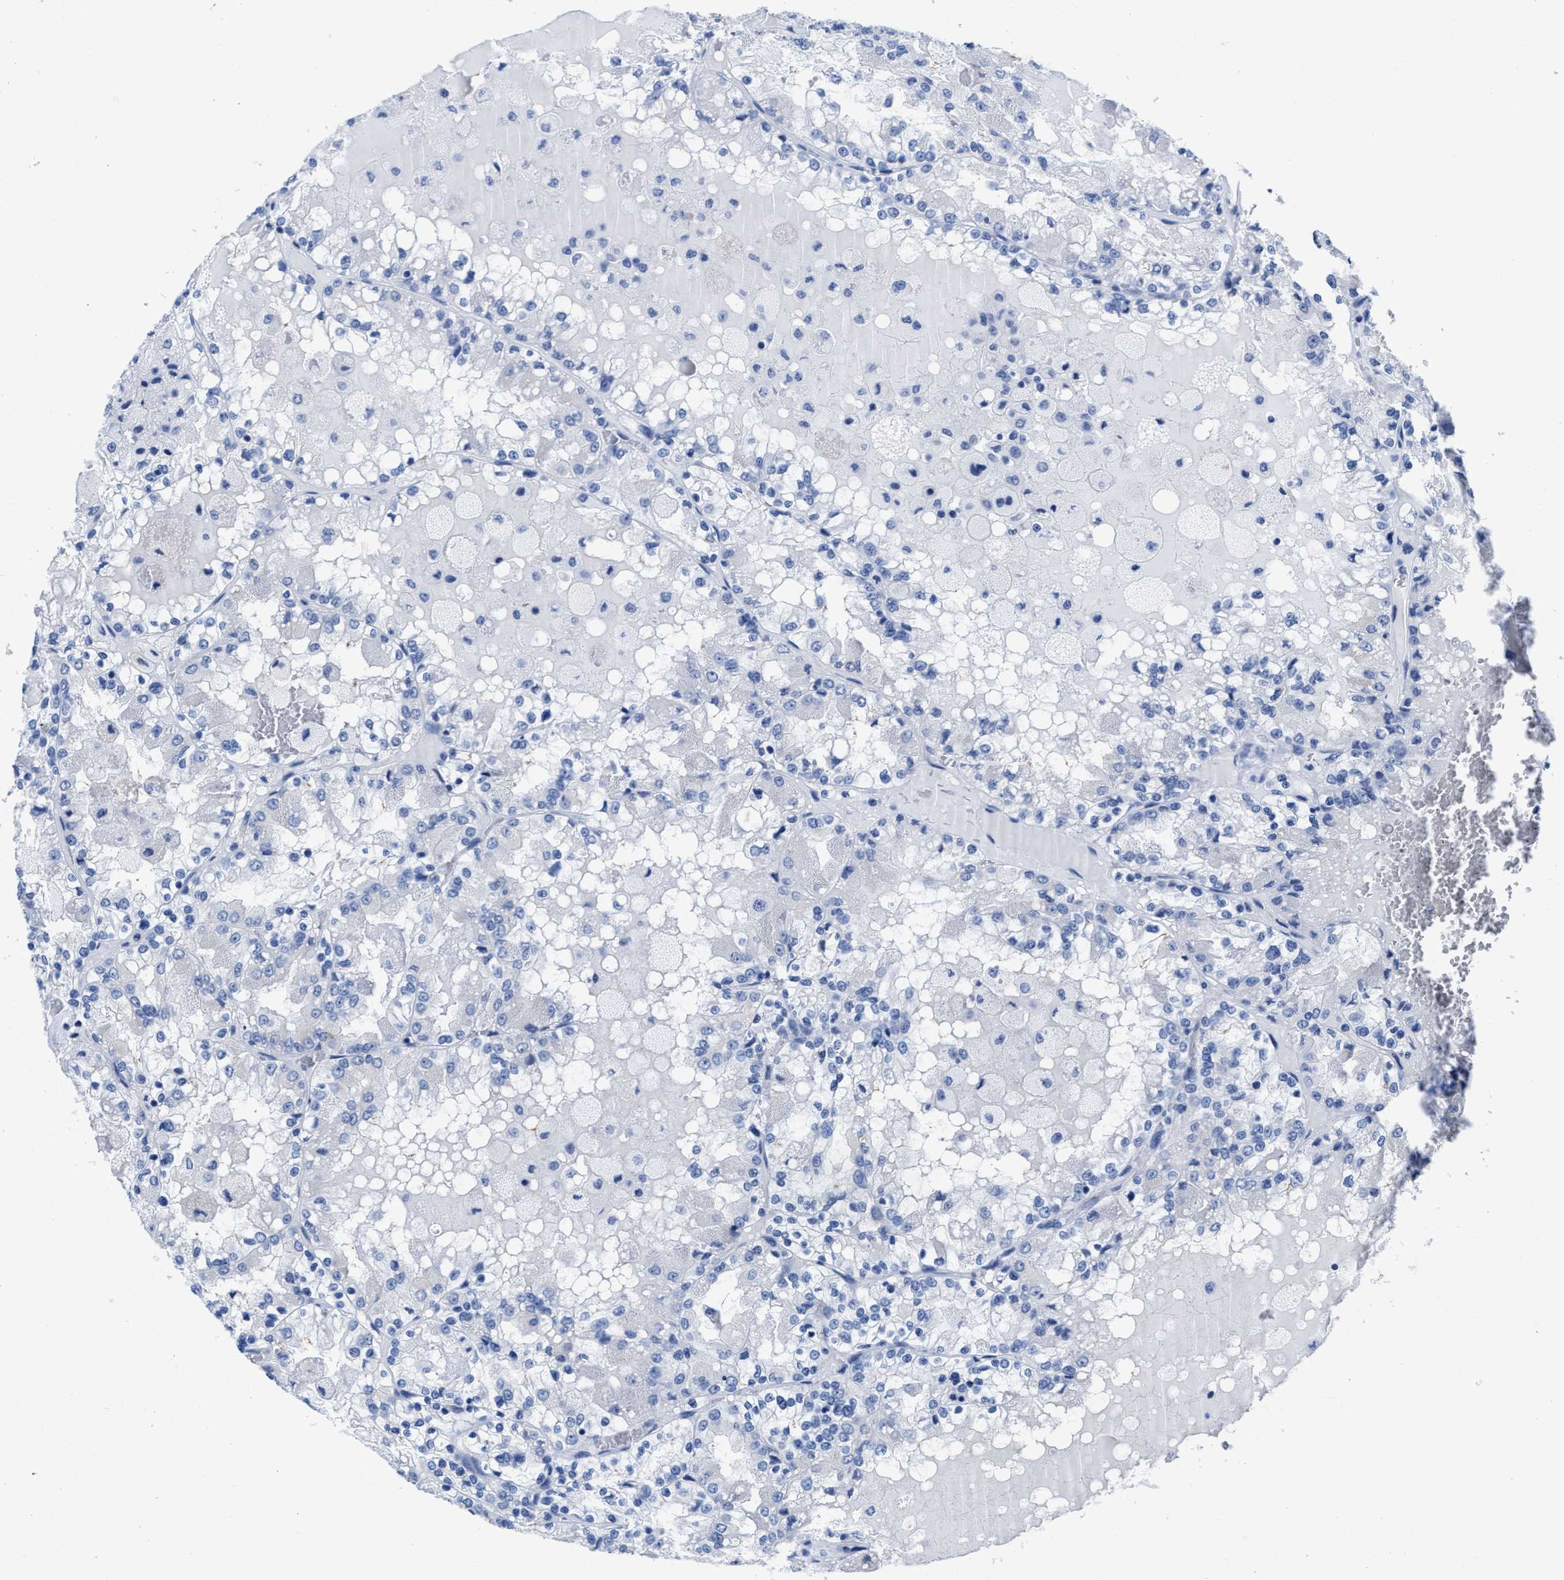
{"staining": {"intensity": "negative", "quantity": "none", "location": "none"}, "tissue": "renal cancer", "cell_type": "Tumor cells", "image_type": "cancer", "snomed": [{"axis": "morphology", "description": "Adenocarcinoma, NOS"}, {"axis": "topography", "description": "Kidney"}], "caption": "Histopathology image shows no significant protein positivity in tumor cells of renal adenocarcinoma.", "gene": "HOOK1", "patient": {"sex": "female", "age": 56}}